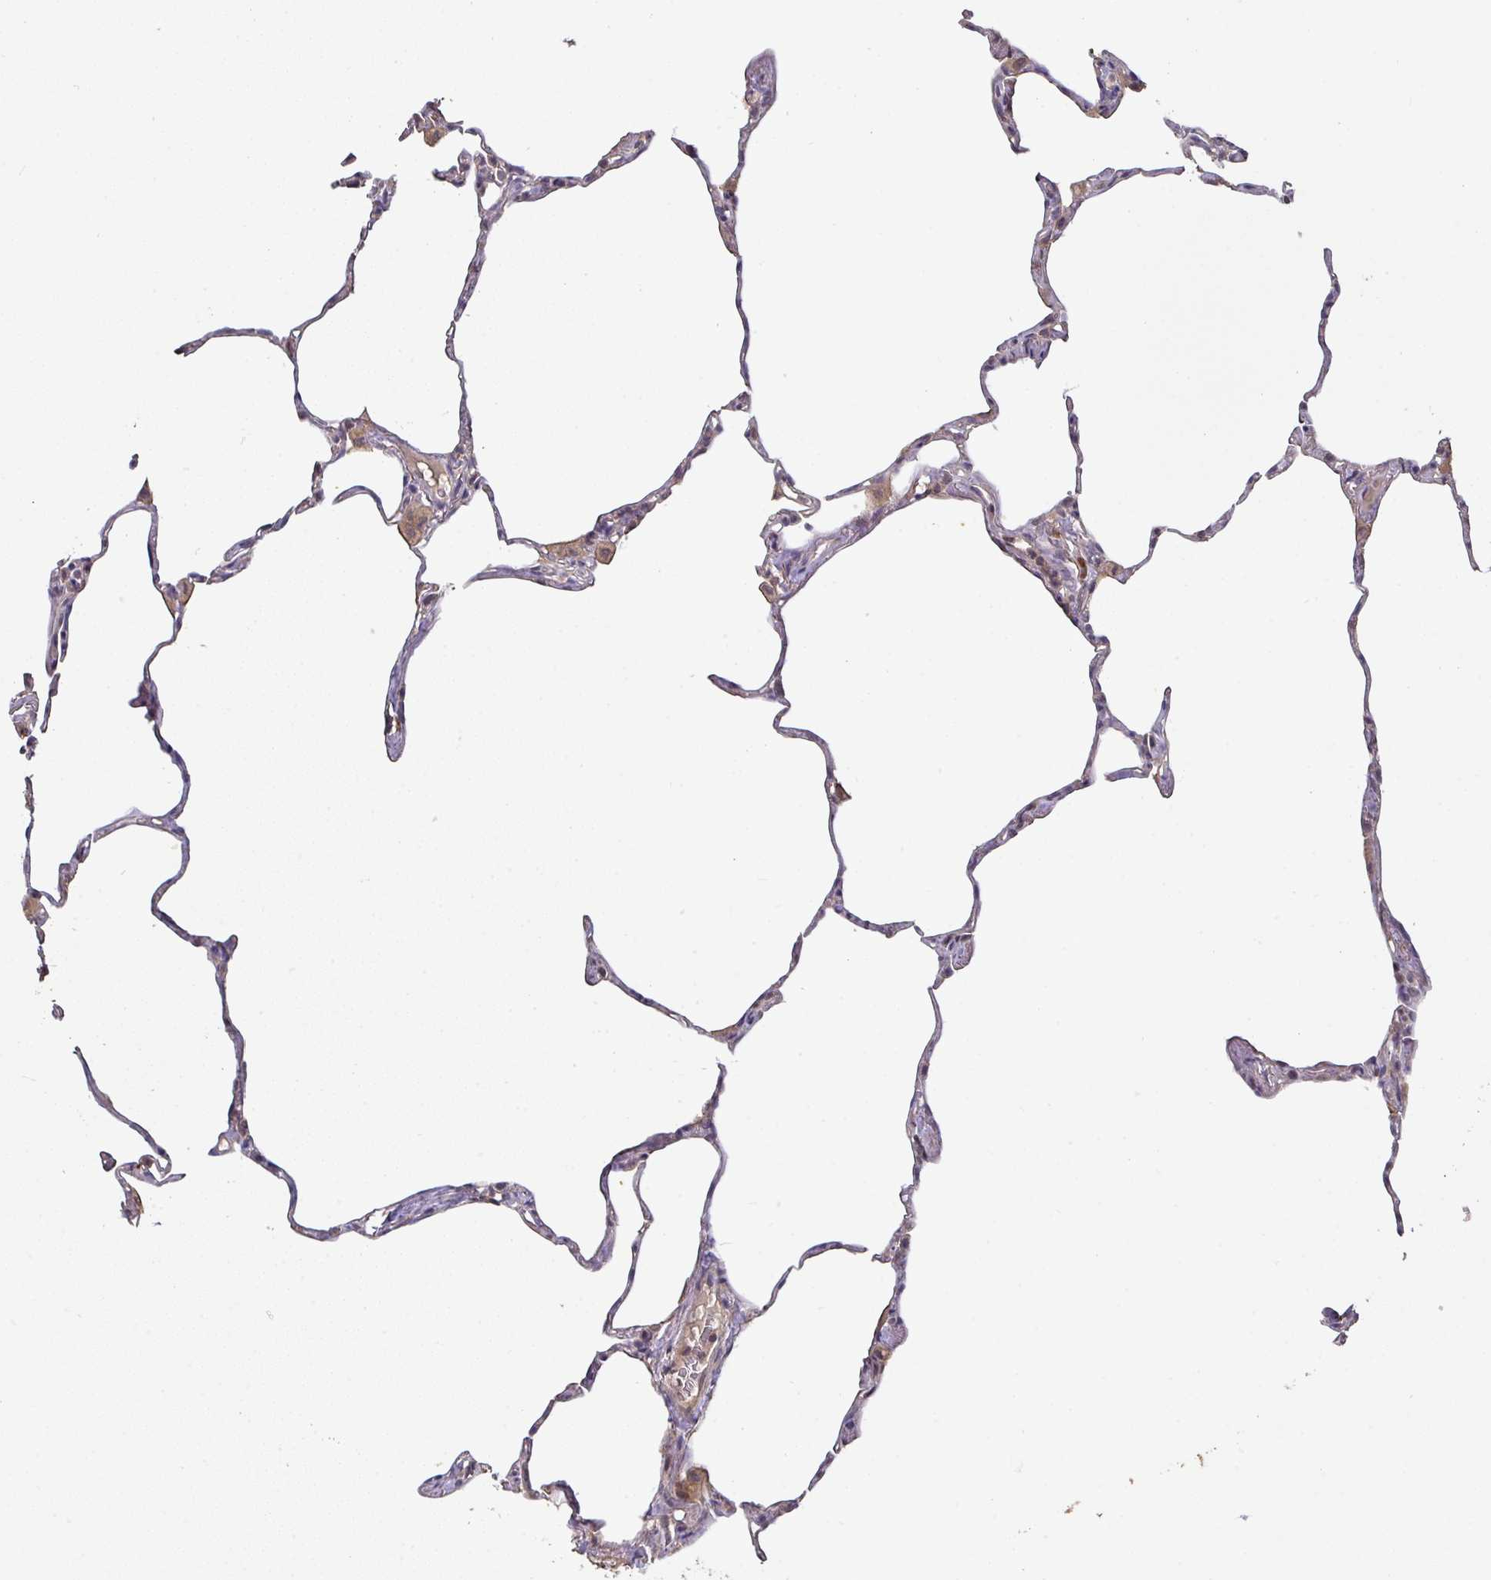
{"staining": {"intensity": "weak", "quantity": "25%-75%", "location": "cytoplasmic/membranous"}, "tissue": "lung", "cell_type": "Alveolar cells", "image_type": "normal", "snomed": [{"axis": "morphology", "description": "Normal tissue, NOS"}, {"axis": "topography", "description": "Lung"}], "caption": "A micrograph of lung stained for a protein shows weak cytoplasmic/membranous brown staining in alveolar cells. (DAB (3,3'-diaminobenzidine) IHC with brightfield microscopy, high magnification).", "gene": "ACVR2B", "patient": {"sex": "male", "age": 65}}